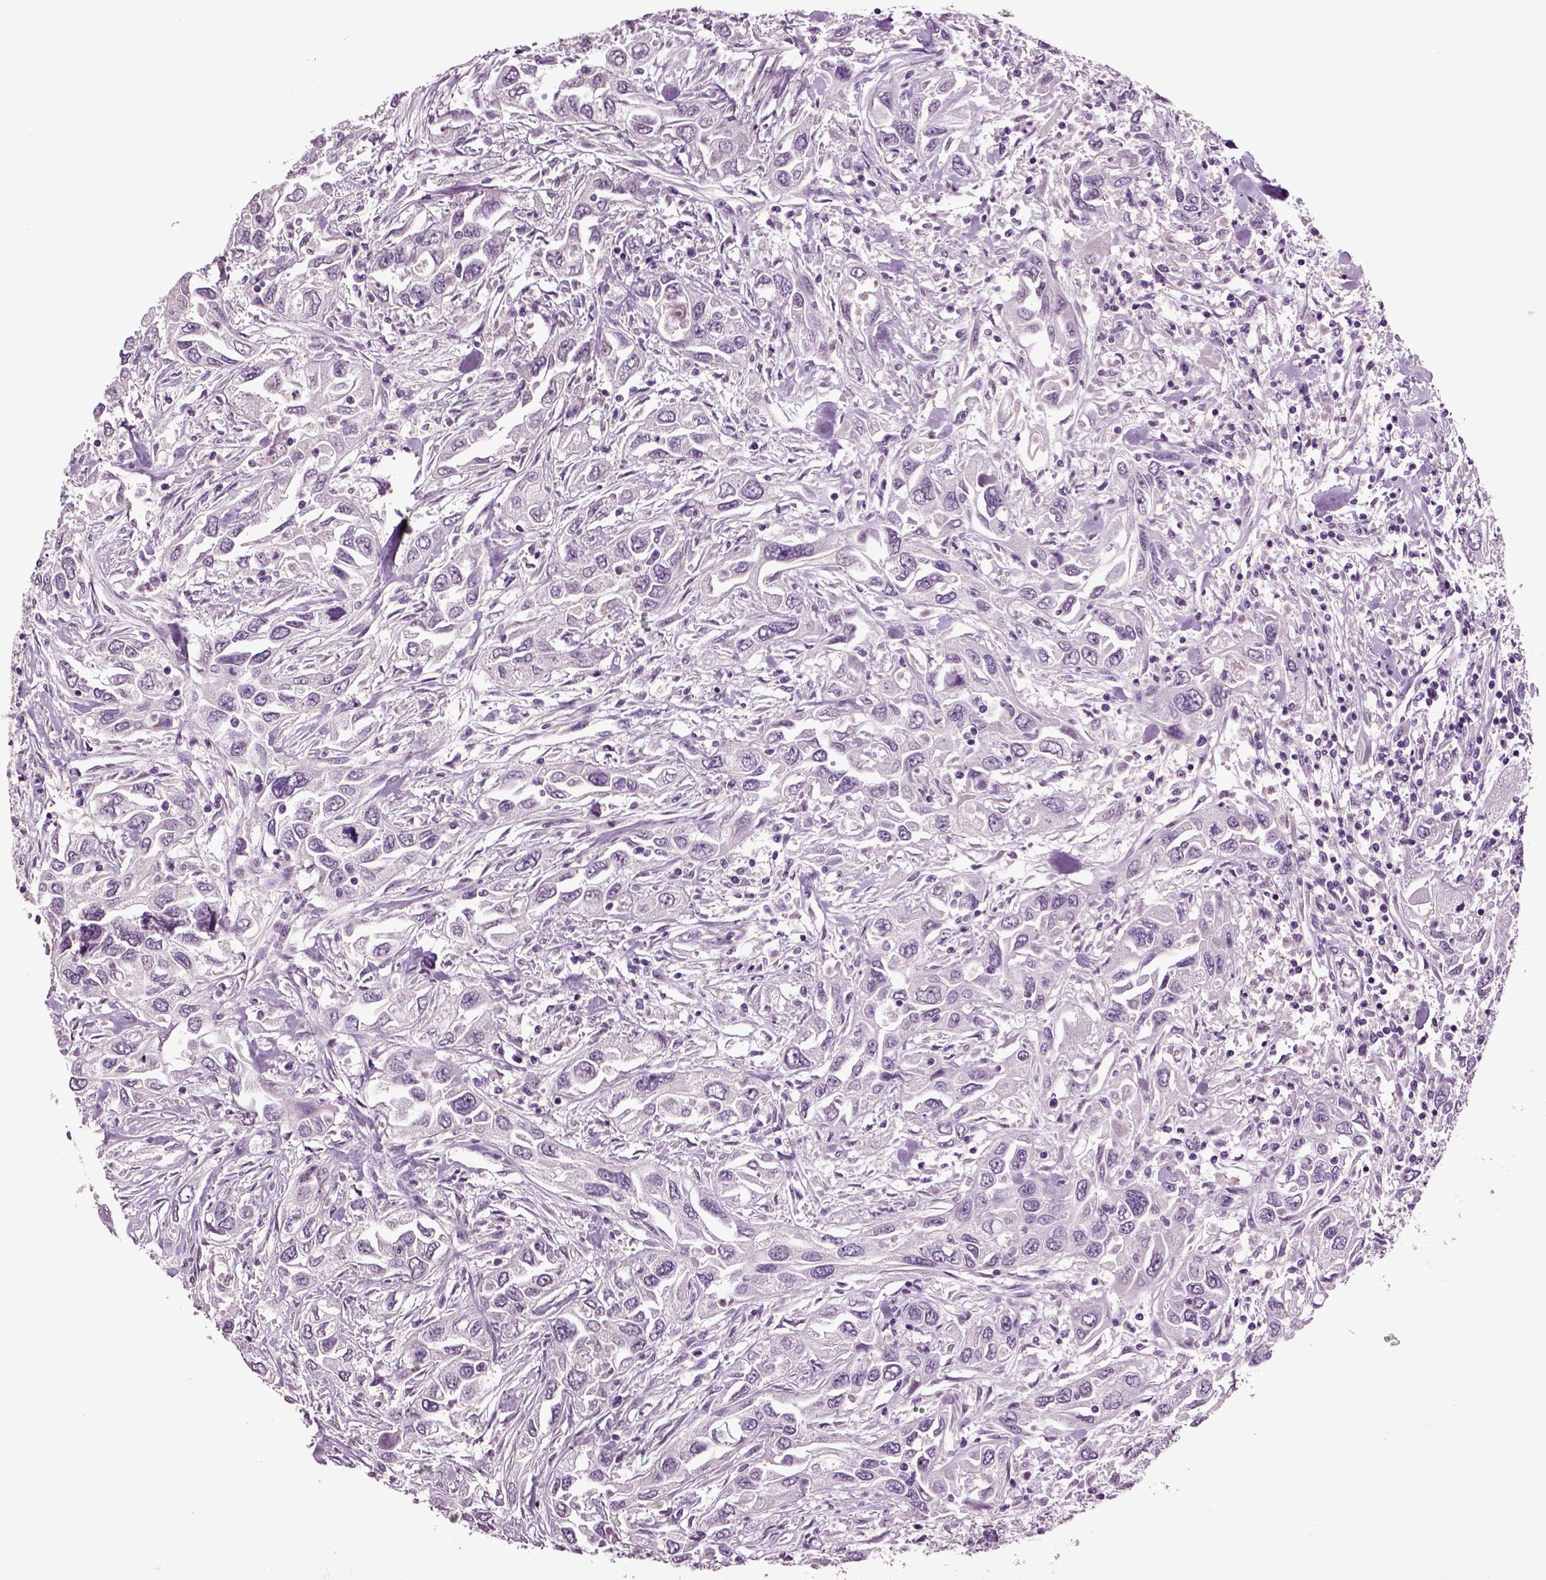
{"staining": {"intensity": "negative", "quantity": "none", "location": "none"}, "tissue": "urothelial cancer", "cell_type": "Tumor cells", "image_type": "cancer", "snomed": [{"axis": "morphology", "description": "Urothelial carcinoma, High grade"}, {"axis": "topography", "description": "Urinary bladder"}], "caption": "Immunohistochemical staining of high-grade urothelial carcinoma displays no significant expression in tumor cells. (DAB immunohistochemistry, high magnification).", "gene": "CRHR1", "patient": {"sex": "male", "age": 76}}